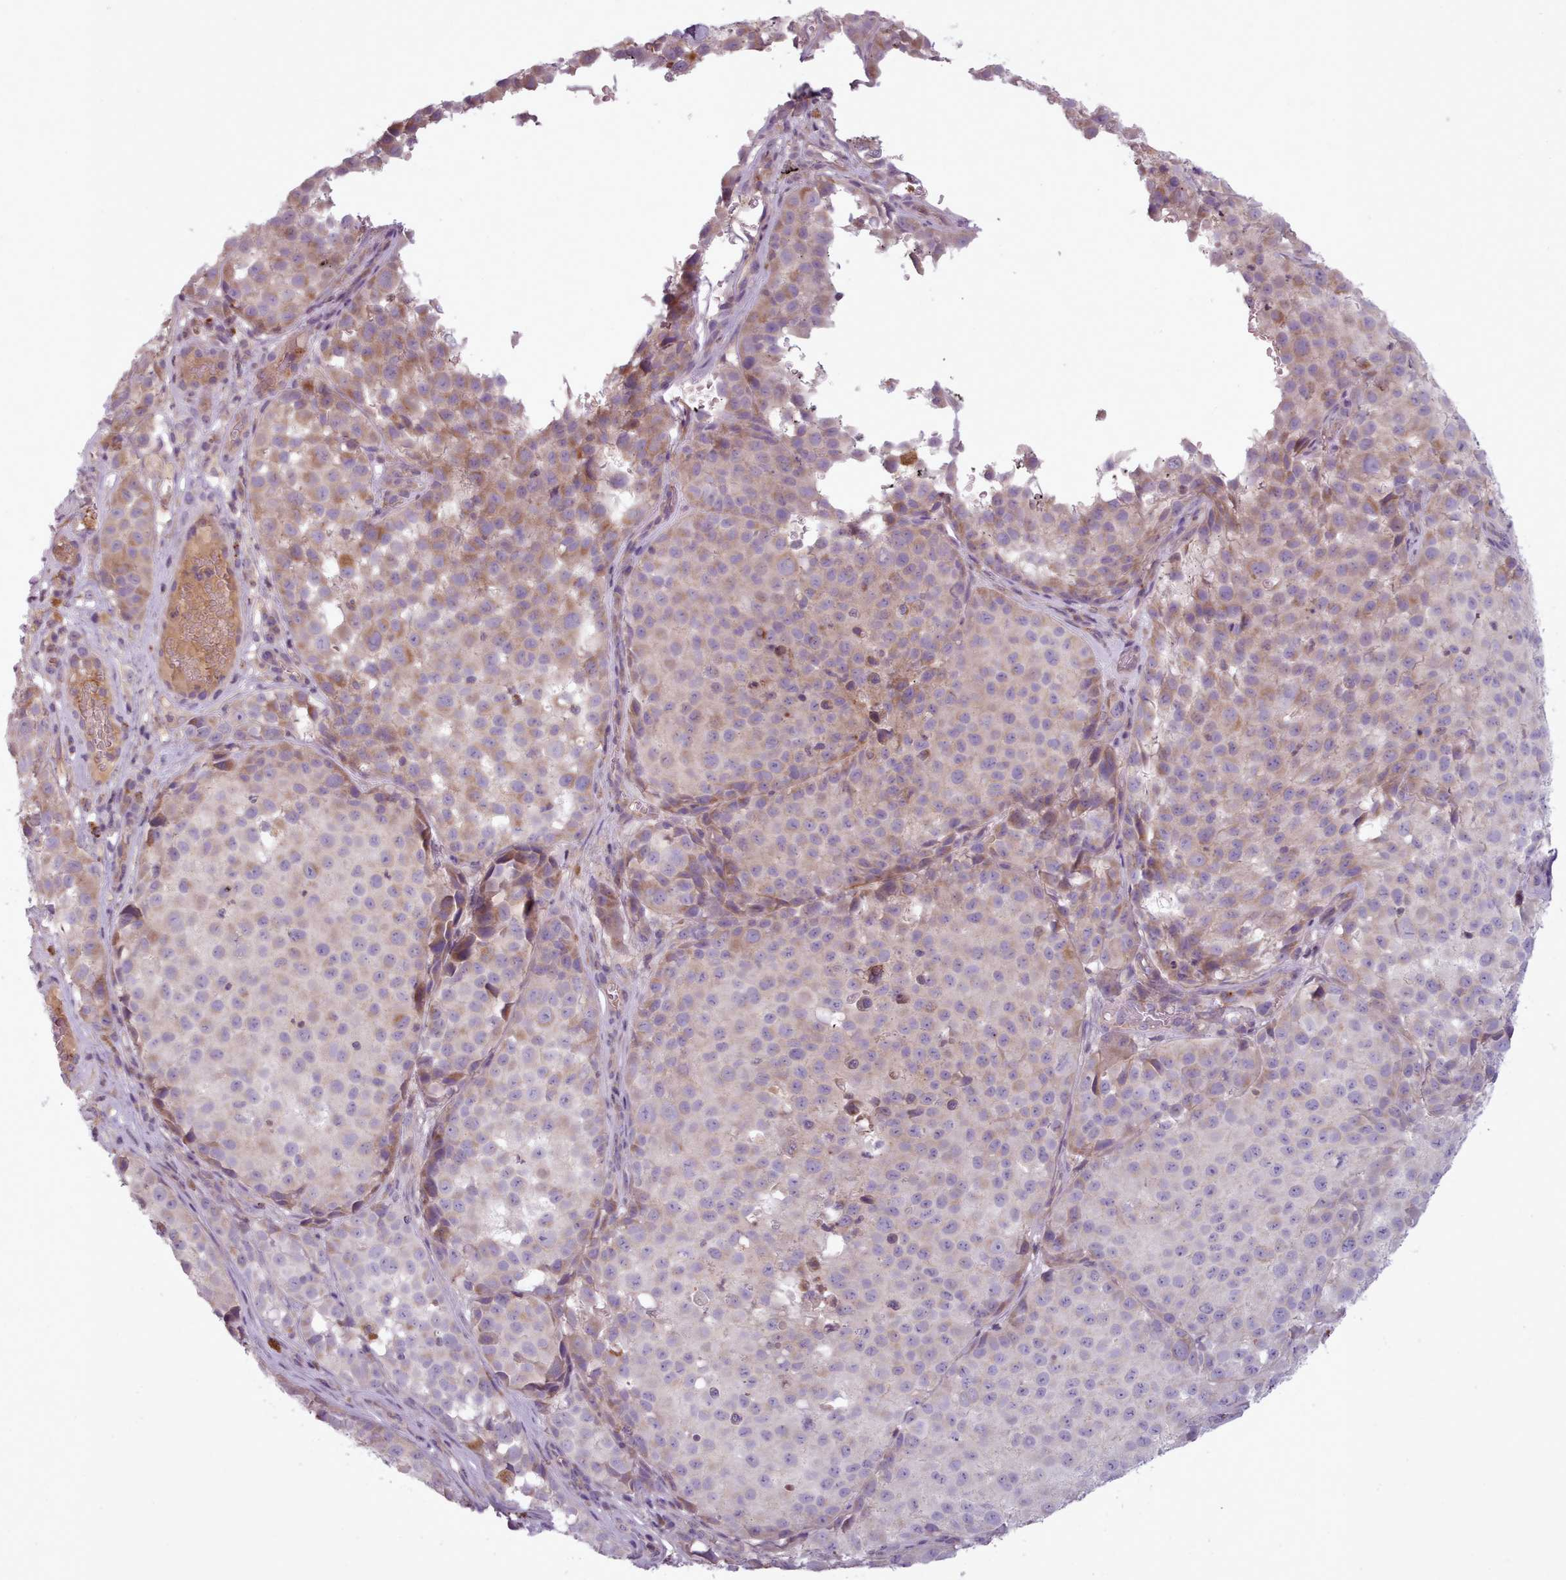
{"staining": {"intensity": "moderate", "quantity": "<25%", "location": "cytoplasmic/membranous"}, "tissue": "melanoma", "cell_type": "Tumor cells", "image_type": "cancer", "snomed": [{"axis": "morphology", "description": "Malignant melanoma, NOS"}, {"axis": "topography", "description": "Skin"}], "caption": "An immunohistochemistry (IHC) micrograph of neoplastic tissue is shown. Protein staining in brown shows moderate cytoplasmic/membranous positivity in malignant melanoma within tumor cells.", "gene": "LAPTM5", "patient": {"sex": "male", "age": 64}}